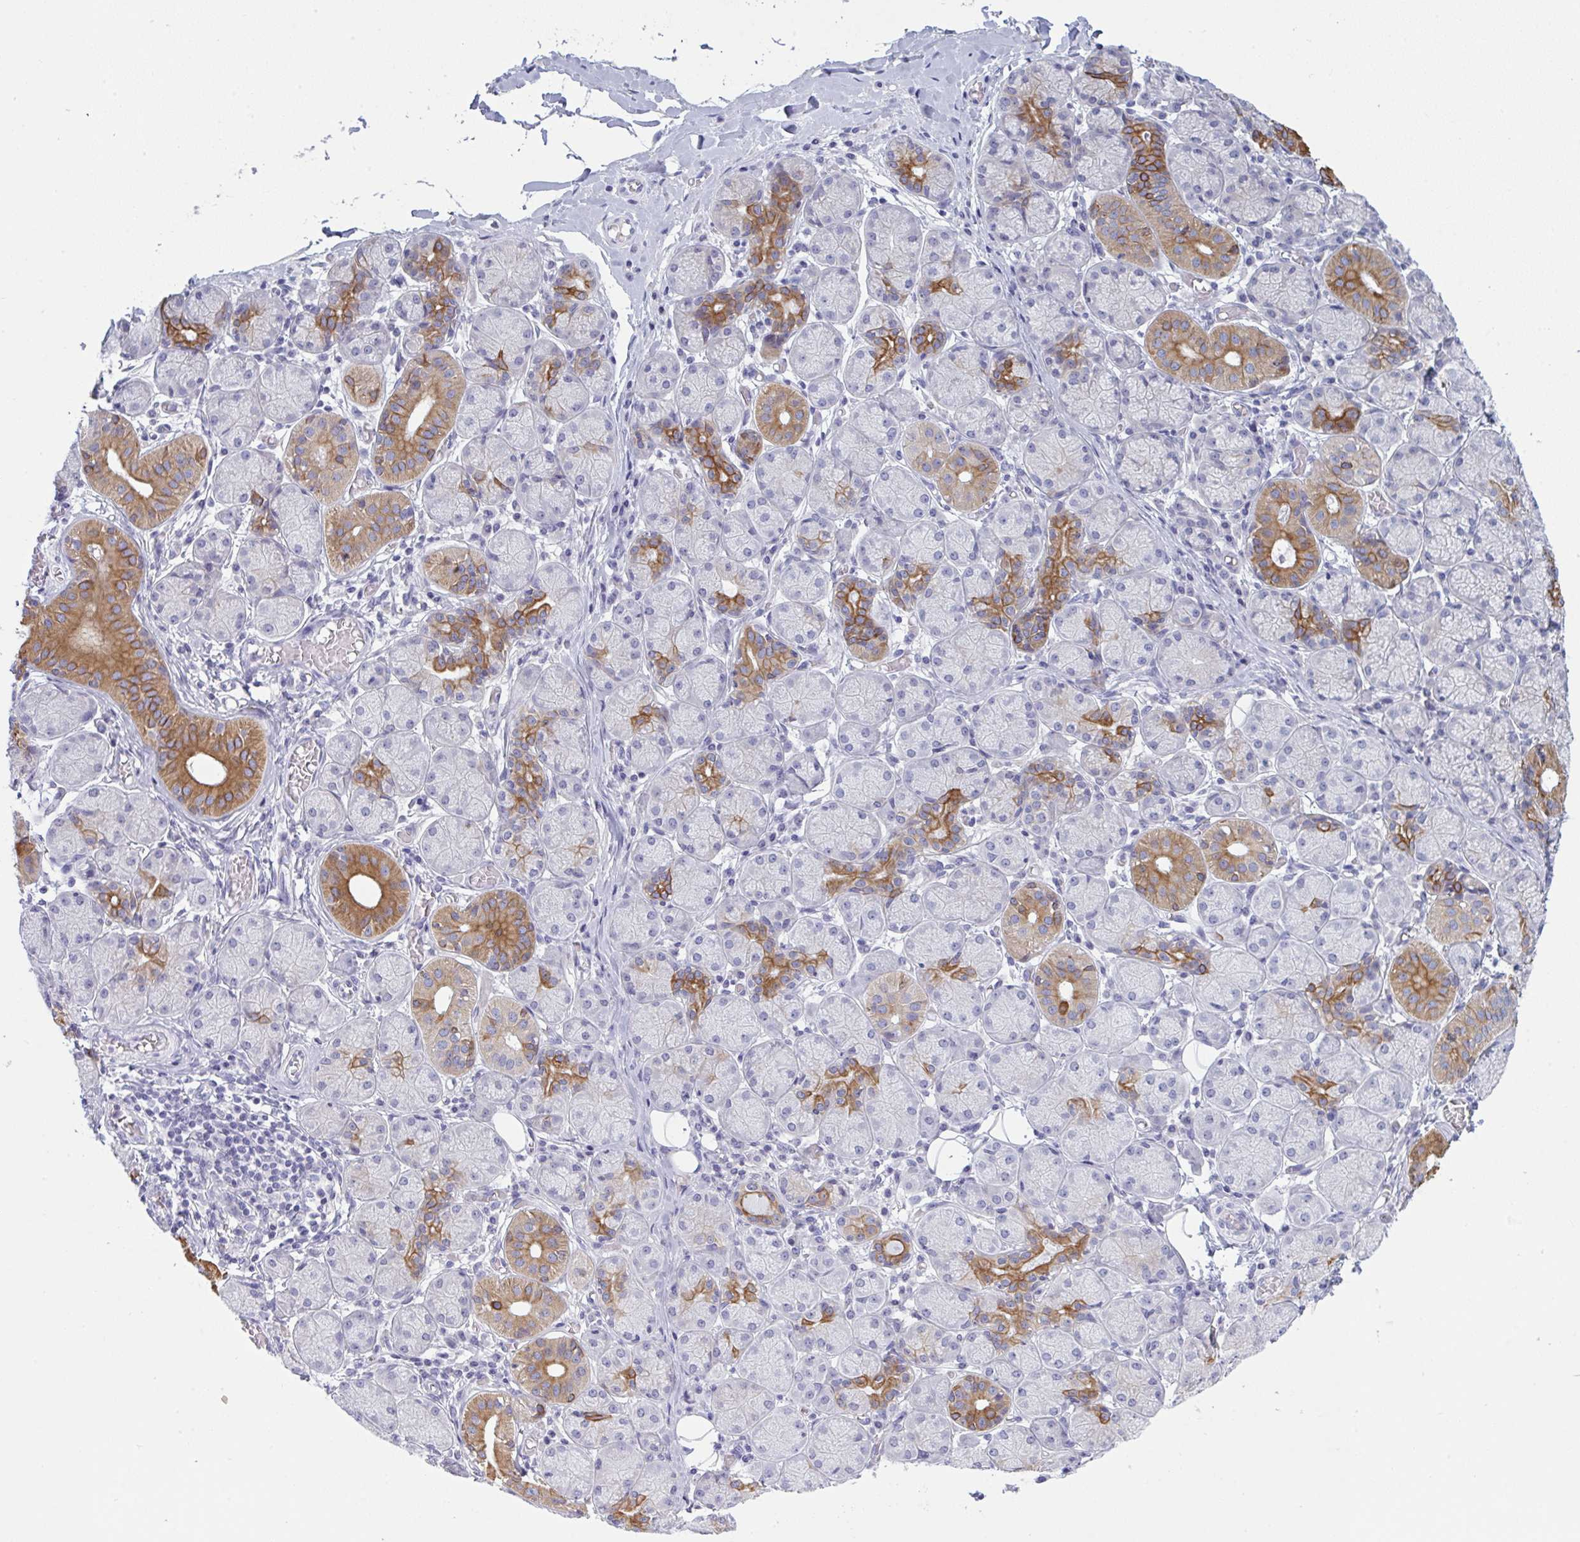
{"staining": {"intensity": "strong", "quantity": "<25%", "location": "cytoplasmic/membranous"}, "tissue": "salivary gland", "cell_type": "Glandular cells", "image_type": "normal", "snomed": [{"axis": "morphology", "description": "Normal tissue, NOS"}, {"axis": "topography", "description": "Salivary gland"}], "caption": "Immunohistochemistry (IHC) staining of unremarkable salivary gland, which reveals medium levels of strong cytoplasmic/membranous positivity in approximately <25% of glandular cells indicating strong cytoplasmic/membranous protein staining. The staining was performed using DAB (brown) for protein detection and nuclei were counterstained in hematoxylin (blue).", "gene": "TENT5D", "patient": {"sex": "female", "age": 24}}